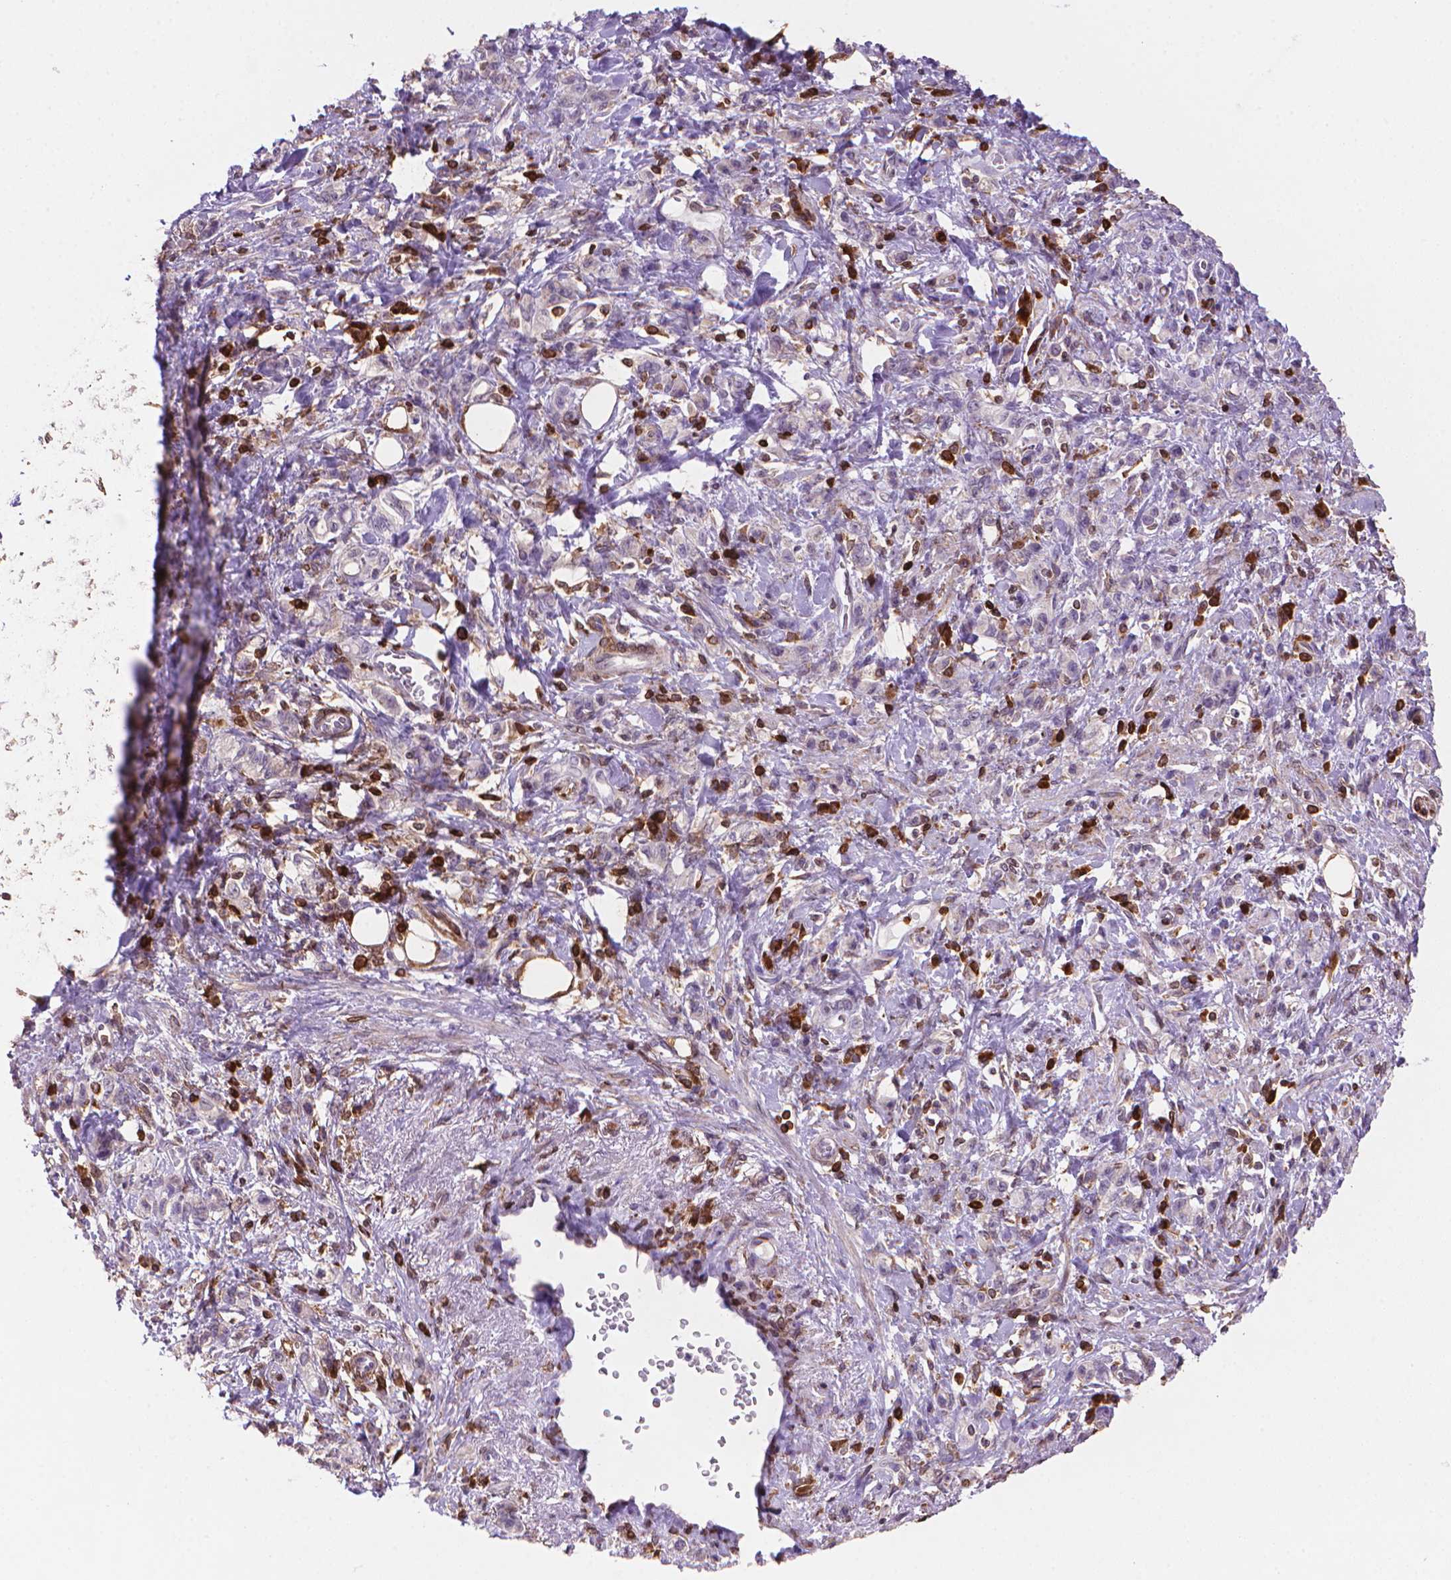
{"staining": {"intensity": "negative", "quantity": "none", "location": "none"}, "tissue": "stomach cancer", "cell_type": "Tumor cells", "image_type": "cancer", "snomed": [{"axis": "morphology", "description": "Adenocarcinoma, NOS"}, {"axis": "topography", "description": "Stomach"}], "caption": "Immunohistochemical staining of human stomach cancer reveals no significant expression in tumor cells. (Immunohistochemistry (ihc), brightfield microscopy, high magnification).", "gene": "BCL2", "patient": {"sex": "male", "age": 77}}